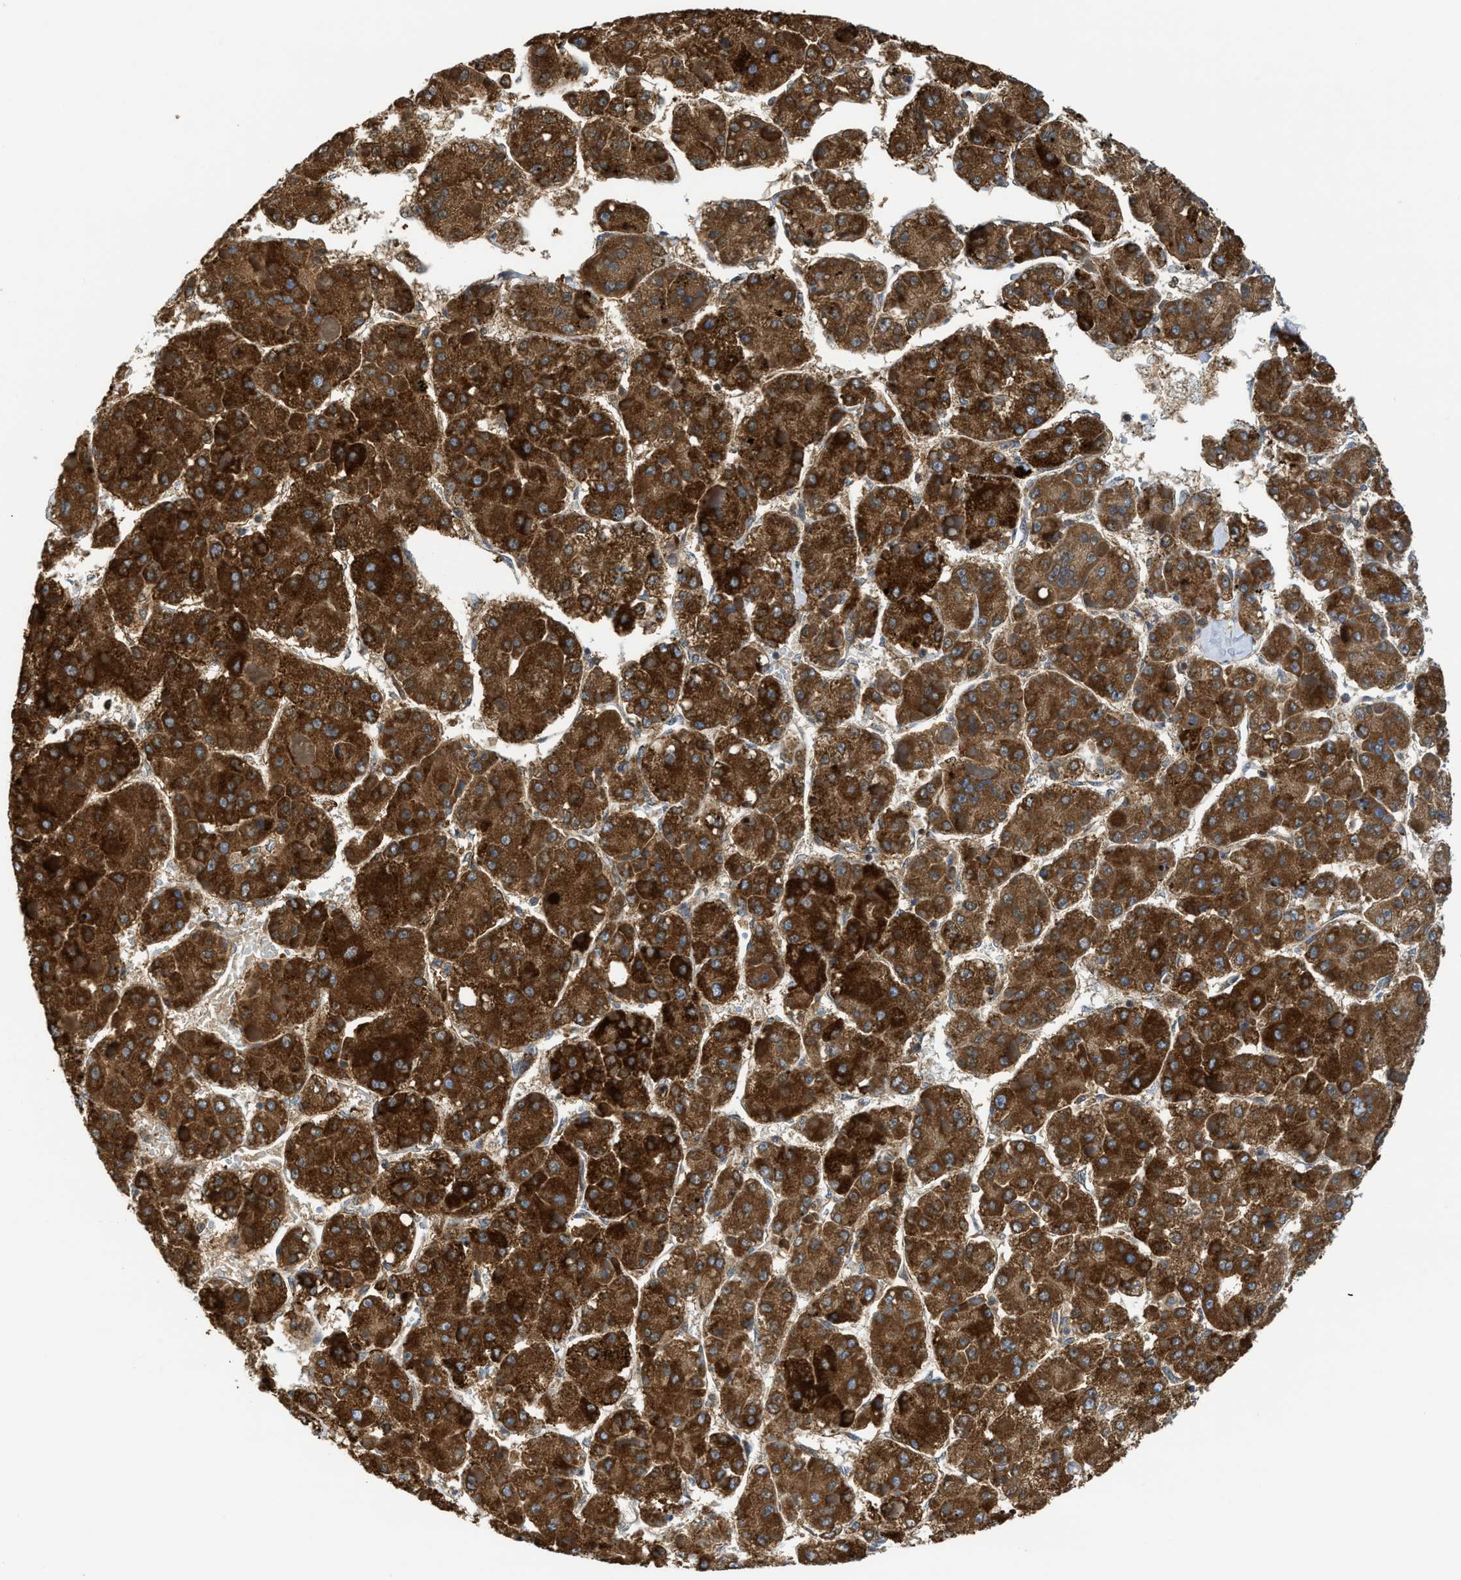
{"staining": {"intensity": "strong", "quantity": ">75%", "location": "cytoplasmic/membranous"}, "tissue": "liver cancer", "cell_type": "Tumor cells", "image_type": "cancer", "snomed": [{"axis": "morphology", "description": "Carcinoma, Hepatocellular, NOS"}, {"axis": "topography", "description": "Liver"}], "caption": "Strong cytoplasmic/membranous positivity is identified in approximately >75% of tumor cells in liver hepatocellular carcinoma.", "gene": "GATD3", "patient": {"sex": "female", "age": 73}}